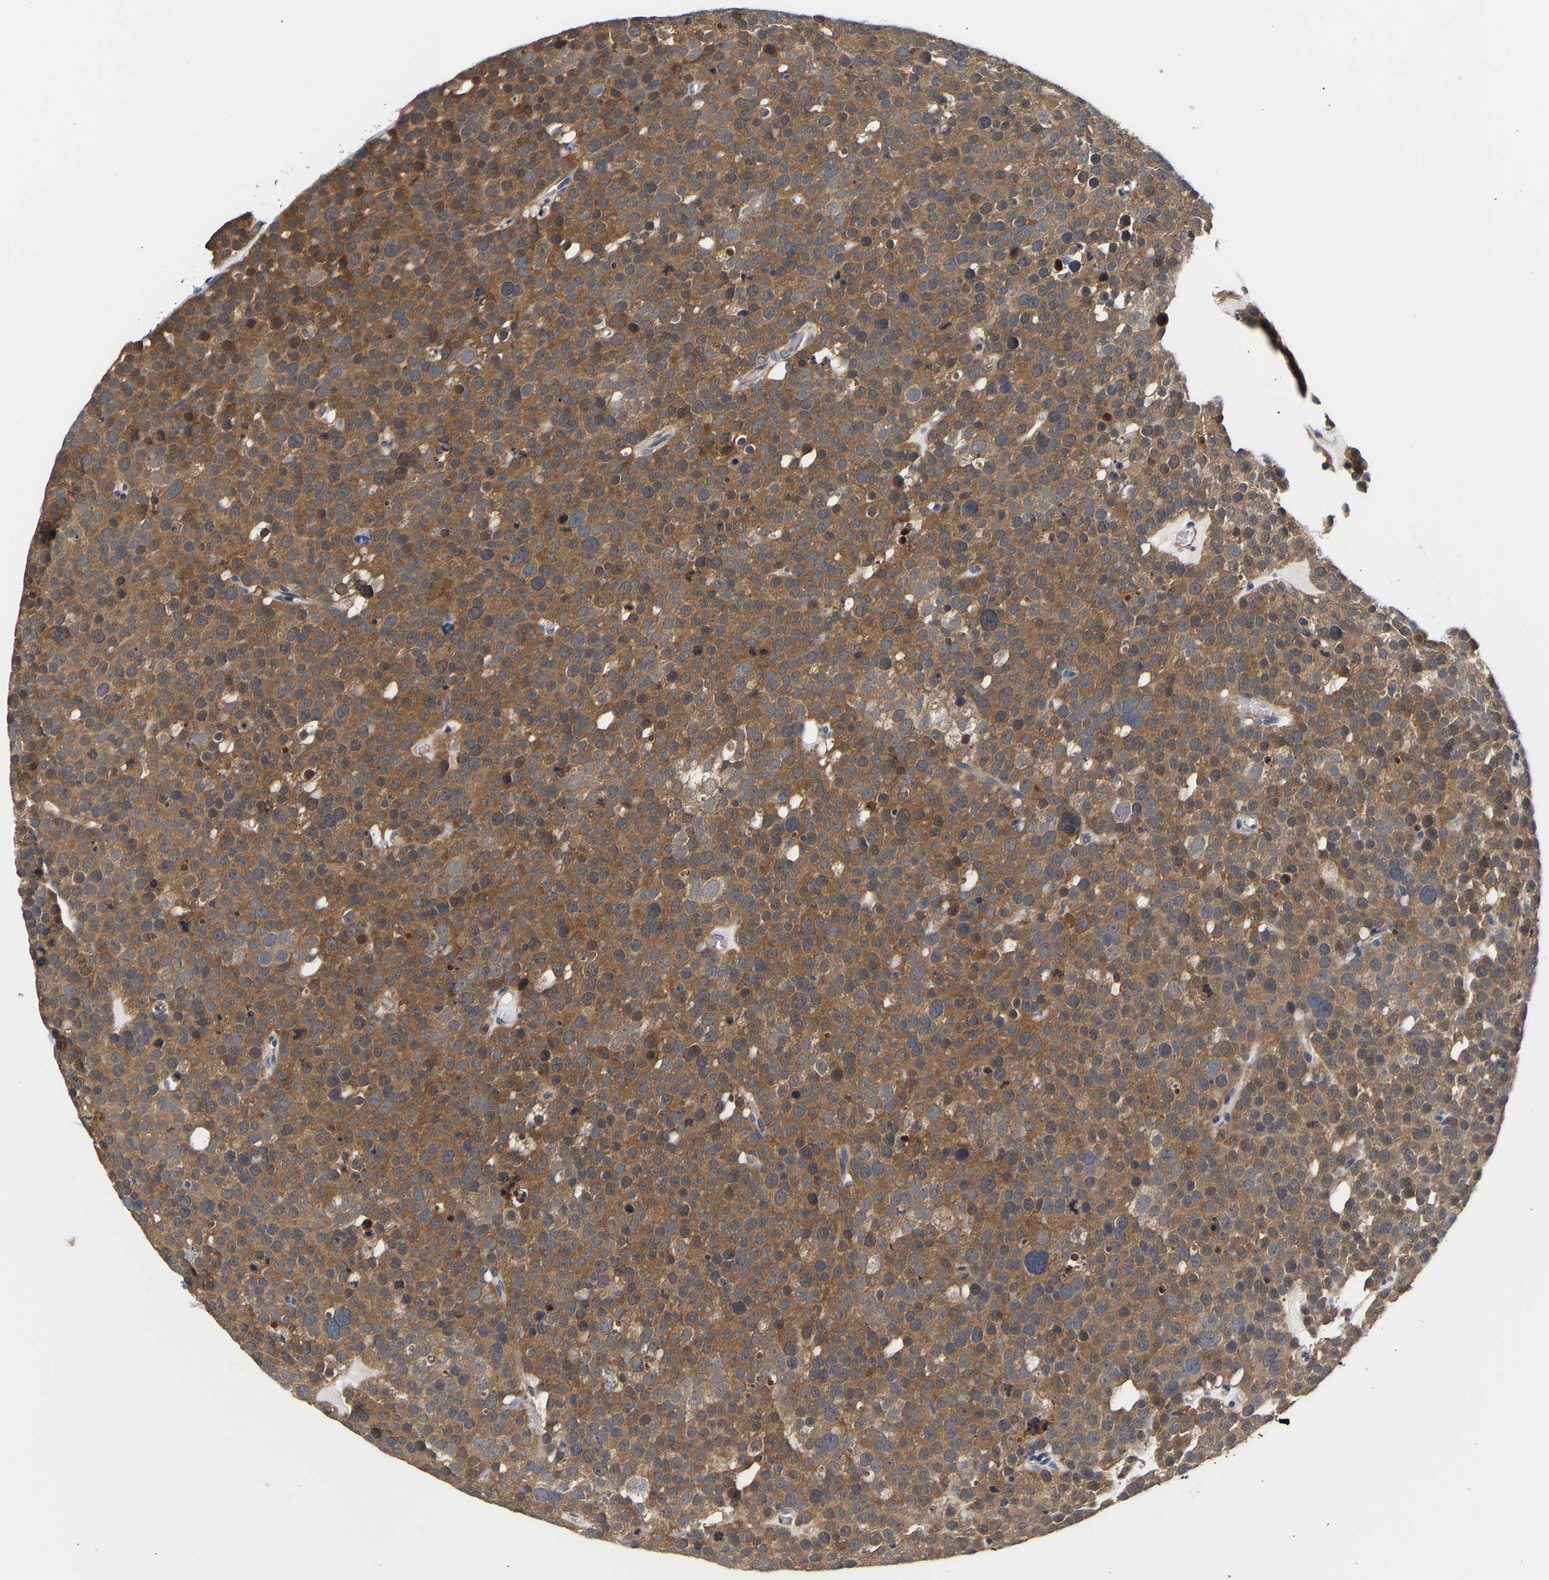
{"staining": {"intensity": "moderate", "quantity": ">75%", "location": "cytoplasmic/membranous"}, "tissue": "testis cancer", "cell_type": "Tumor cells", "image_type": "cancer", "snomed": [{"axis": "morphology", "description": "Seminoma, NOS"}, {"axis": "topography", "description": "Testis"}], "caption": "A brown stain labels moderate cytoplasmic/membranous expression of a protein in testis cancer tumor cells.", "gene": "CCDC6", "patient": {"sex": "male", "age": 71}}